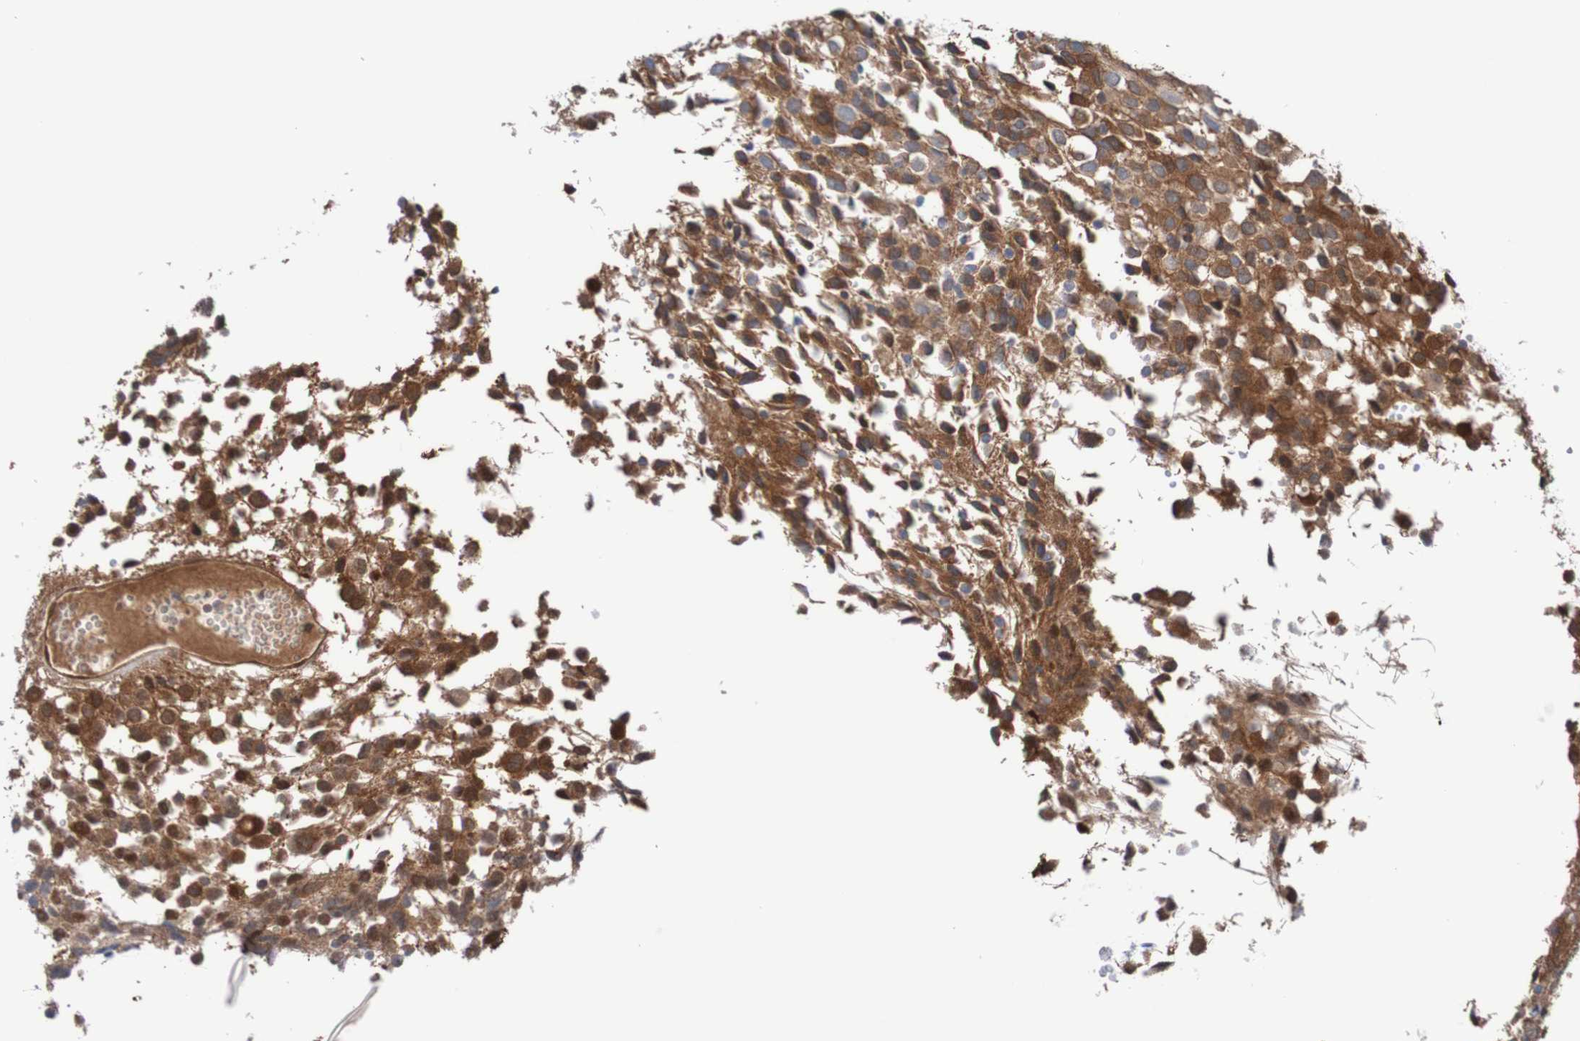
{"staining": {"intensity": "moderate", "quantity": ">75%", "location": "cytoplasmic/membranous"}, "tissue": "glioma", "cell_type": "Tumor cells", "image_type": "cancer", "snomed": [{"axis": "morphology", "description": "Glioma, malignant, High grade"}, {"axis": "topography", "description": "Brain"}], "caption": "The histopathology image exhibits immunohistochemical staining of malignant glioma (high-grade). There is moderate cytoplasmic/membranous positivity is present in approximately >75% of tumor cells.", "gene": "RIGI", "patient": {"sex": "male", "age": 32}}